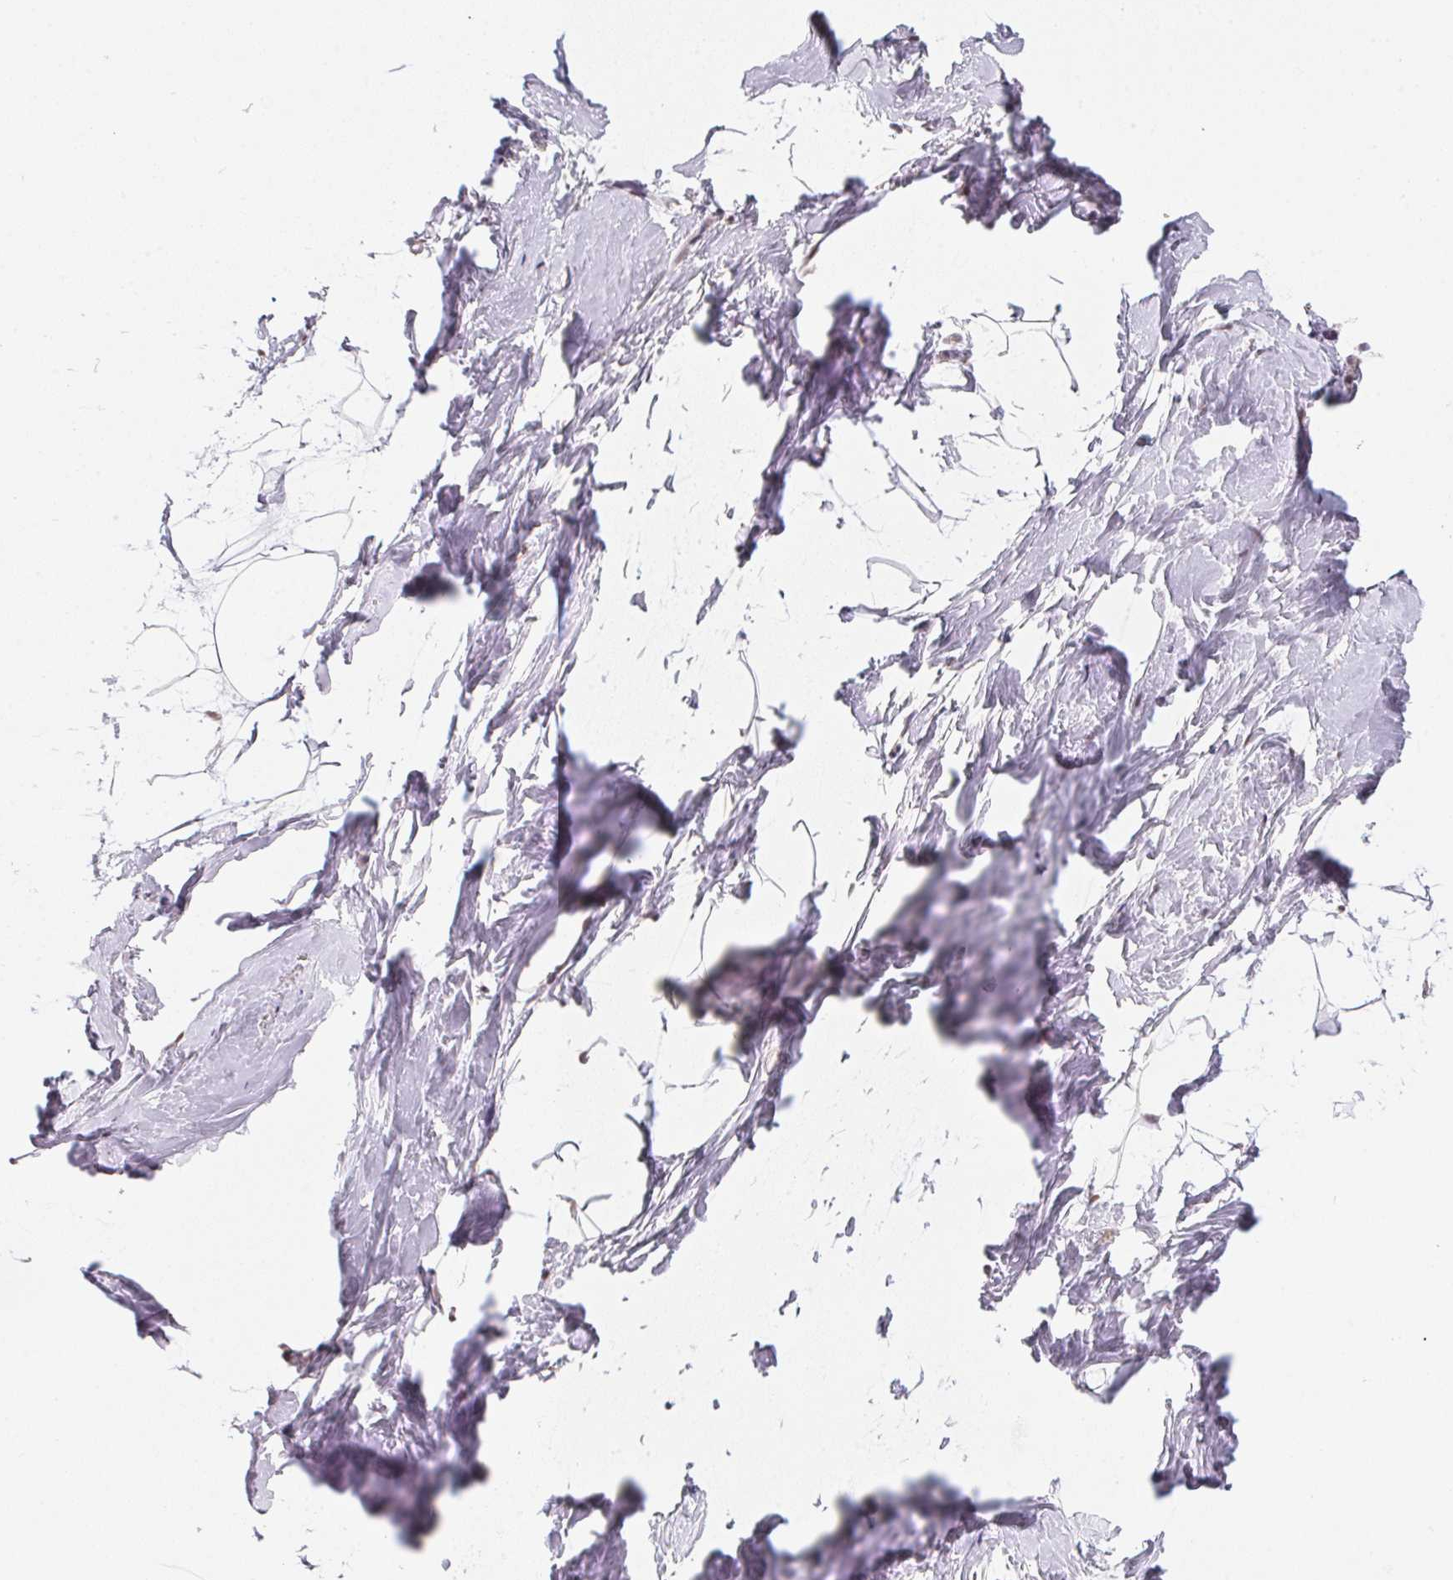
{"staining": {"intensity": "negative", "quantity": "none", "location": "none"}, "tissue": "breast", "cell_type": "Adipocytes", "image_type": "normal", "snomed": [{"axis": "morphology", "description": "Normal tissue, NOS"}, {"axis": "topography", "description": "Breast"}], "caption": "A high-resolution photomicrograph shows immunohistochemistry (IHC) staining of unremarkable breast, which shows no significant expression in adipocytes. The staining was performed using DAB to visualize the protein expression in brown, while the nuclei were stained in blue with hematoxylin (Magnification: 20x).", "gene": "RAB22A", "patient": {"sex": "female", "age": 32}}